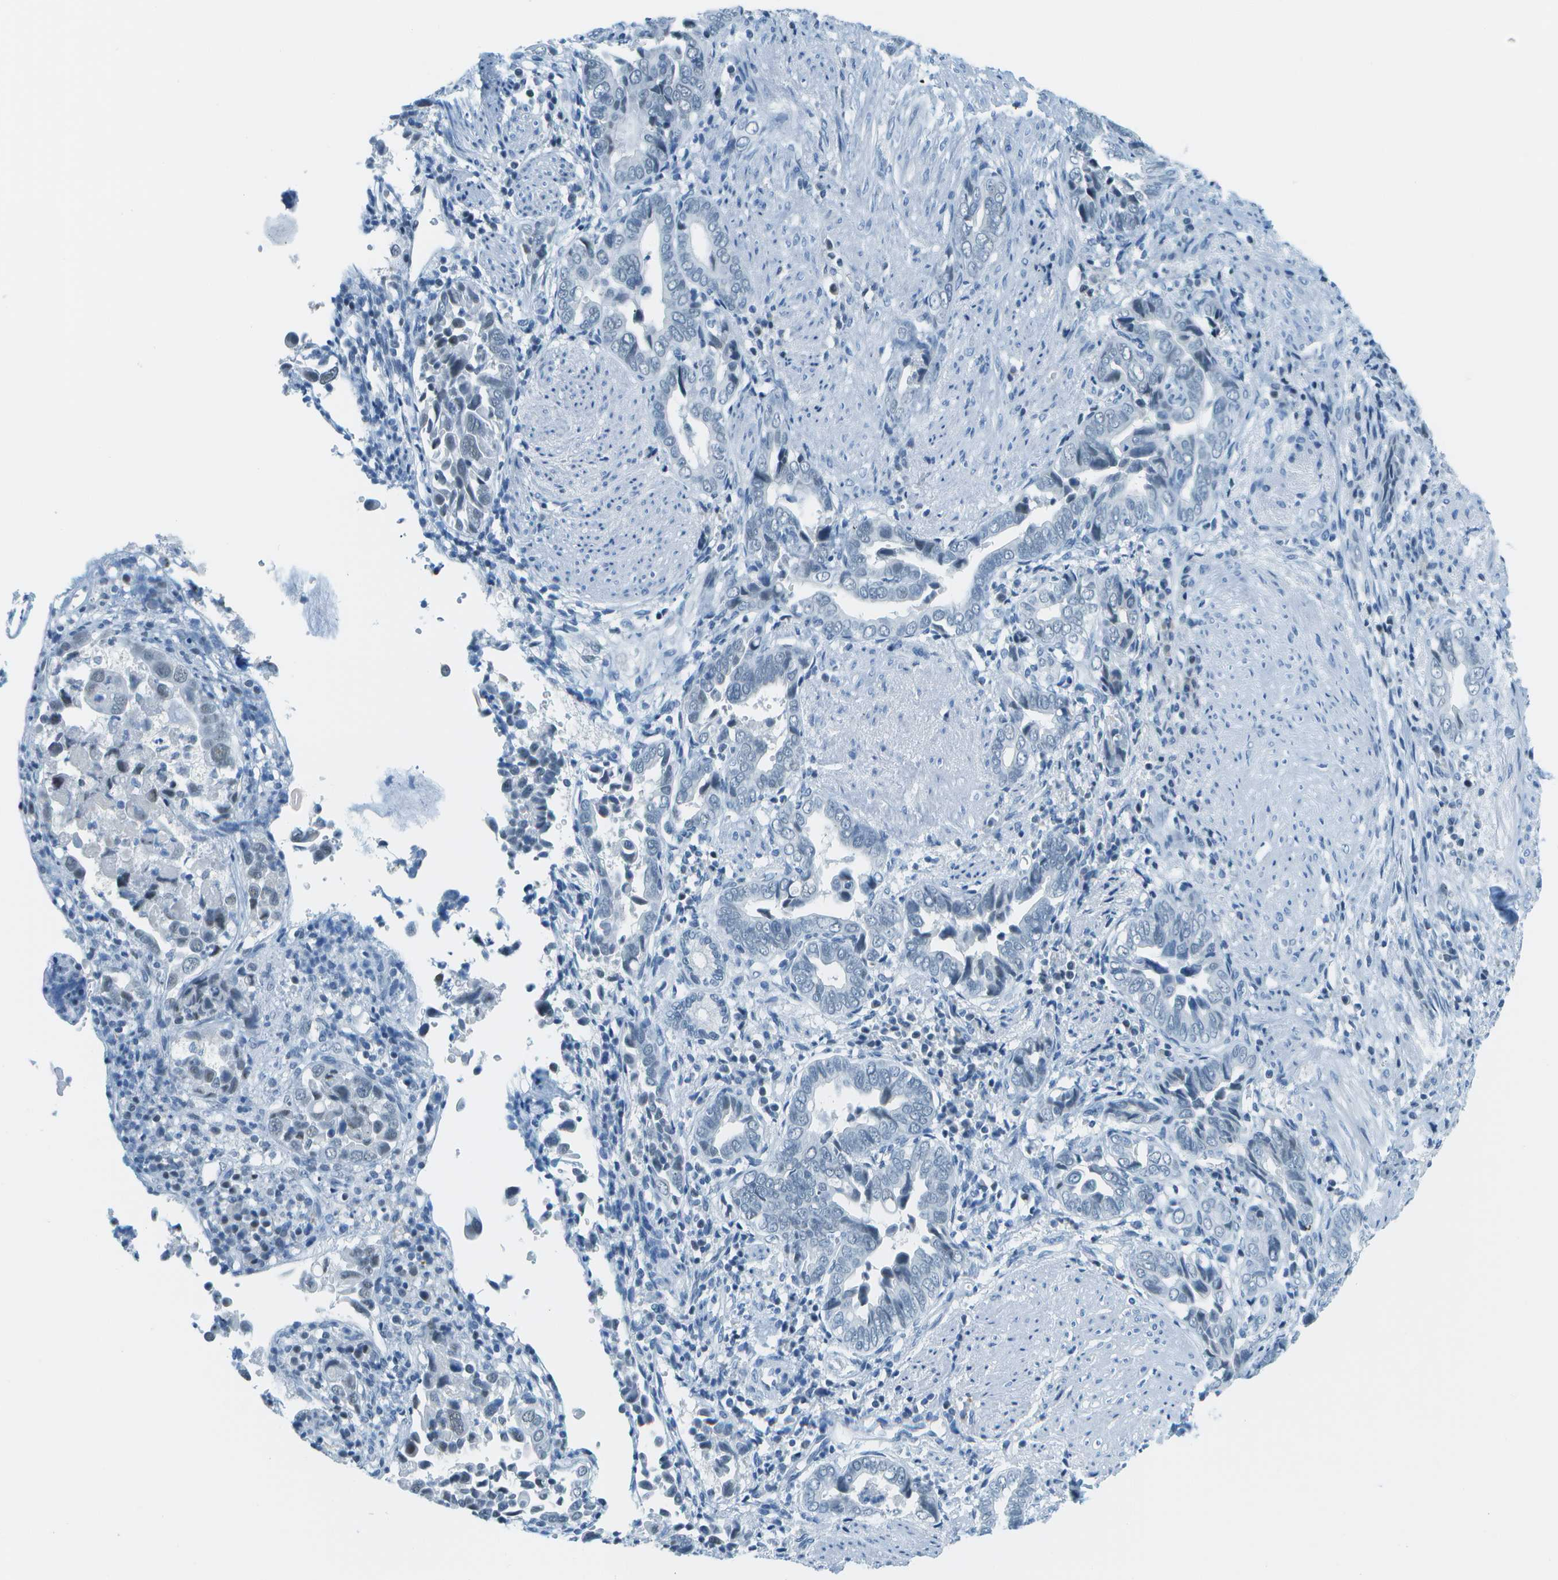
{"staining": {"intensity": "negative", "quantity": "none", "location": "none"}, "tissue": "liver cancer", "cell_type": "Tumor cells", "image_type": "cancer", "snomed": [{"axis": "morphology", "description": "Cholangiocarcinoma"}, {"axis": "topography", "description": "Liver"}], "caption": "The histopathology image demonstrates no staining of tumor cells in liver cholangiocarcinoma.", "gene": "NEK11", "patient": {"sex": "female", "age": 79}}